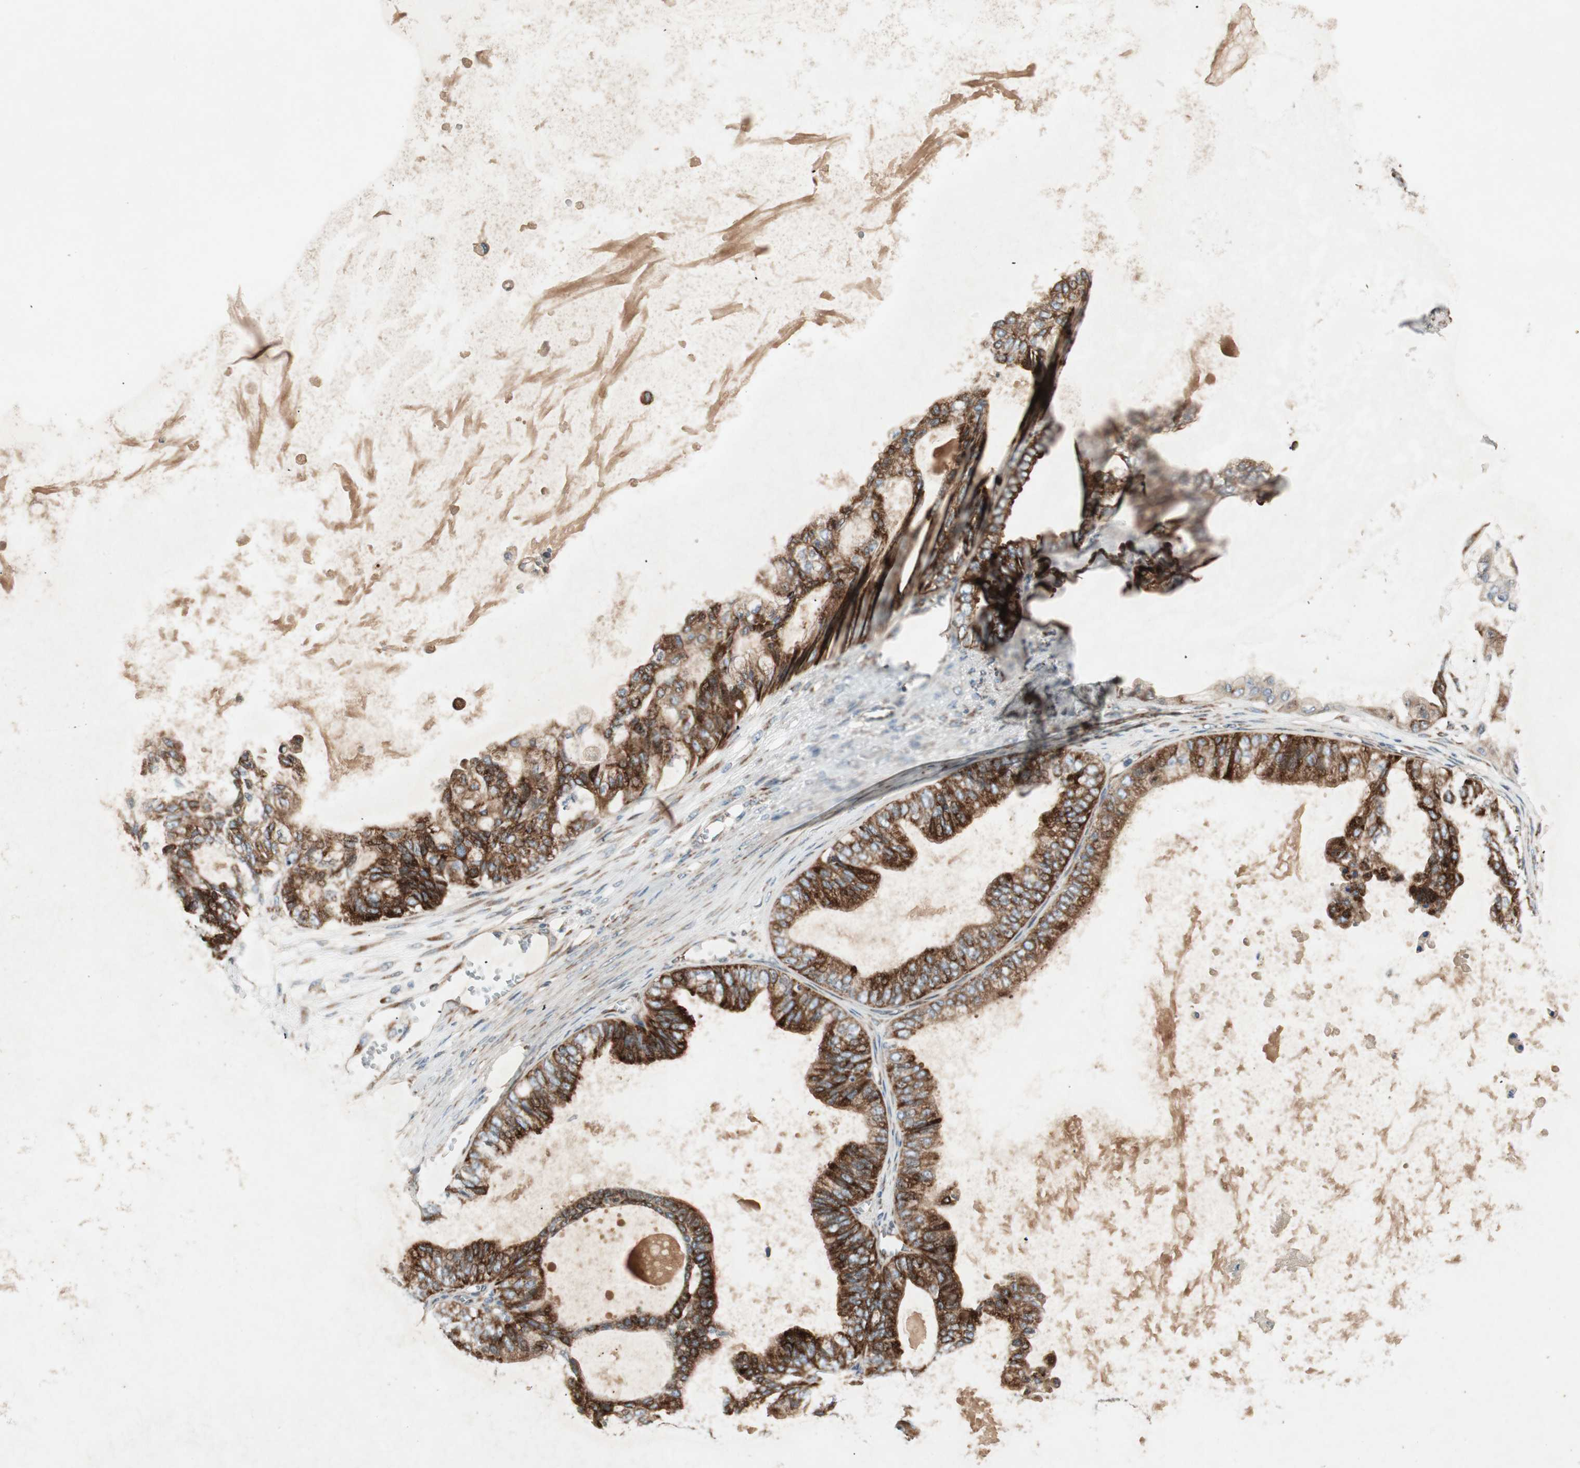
{"staining": {"intensity": "strong", "quantity": ">75%", "location": "cytoplasmic/membranous"}, "tissue": "ovarian cancer", "cell_type": "Tumor cells", "image_type": "cancer", "snomed": [{"axis": "morphology", "description": "Carcinoma, NOS"}, {"axis": "morphology", "description": "Carcinoma, endometroid"}, {"axis": "topography", "description": "Ovary"}], "caption": "This is an image of immunohistochemistry (IHC) staining of ovarian cancer, which shows strong expression in the cytoplasmic/membranous of tumor cells.", "gene": "APOO", "patient": {"sex": "female", "age": 50}}